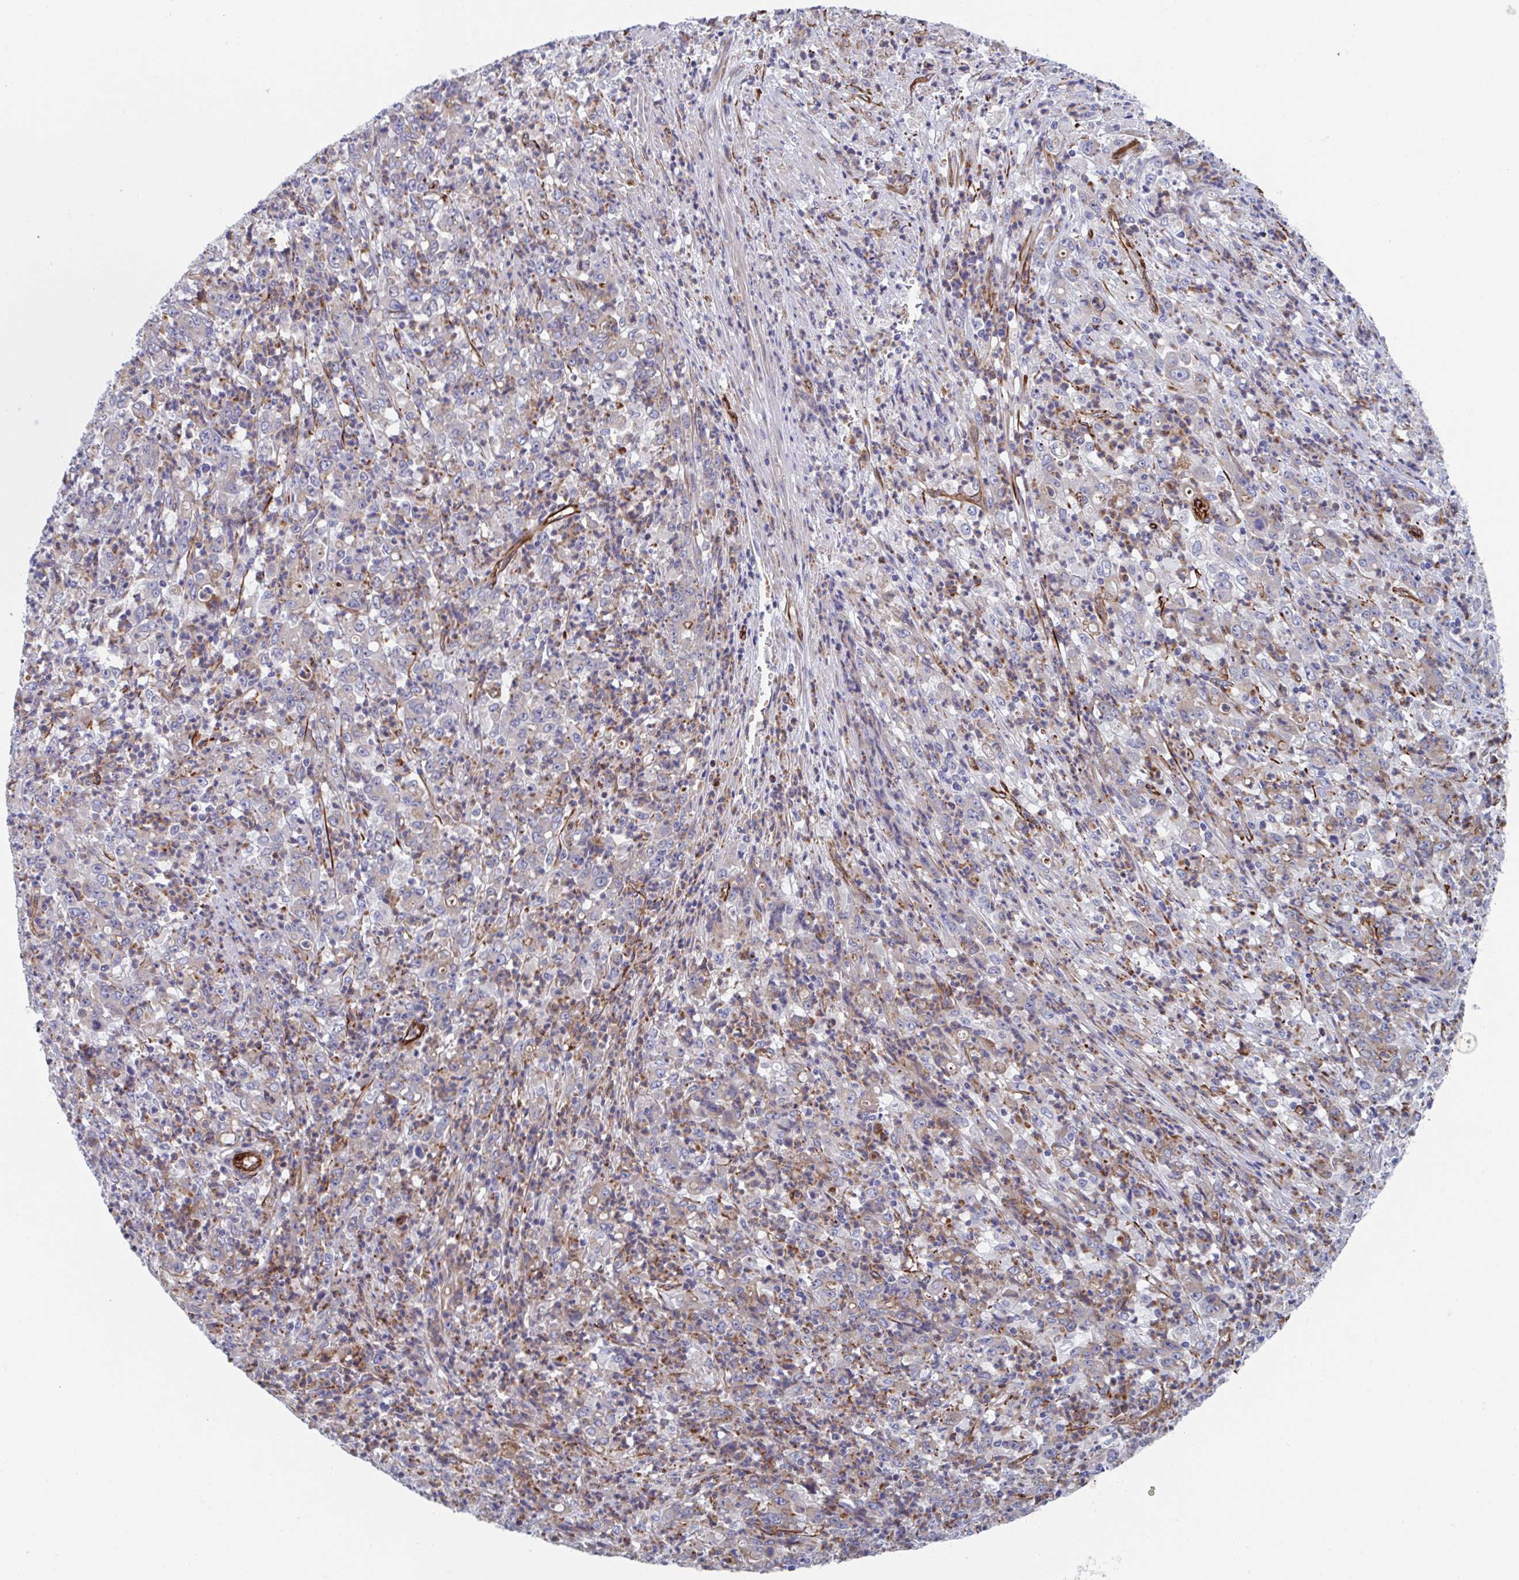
{"staining": {"intensity": "negative", "quantity": "none", "location": "none"}, "tissue": "stomach cancer", "cell_type": "Tumor cells", "image_type": "cancer", "snomed": [{"axis": "morphology", "description": "Adenocarcinoma, NOS"}, {"axis": "topography", "description": "Stomach, lower"}], "caption": "A histopathology image of adenocarcinoma (stomach) stained for a protein reveals no brown staining in tumor cells.", "gene": "KLC3", "patient": {"sex": "female", "age": 71}}